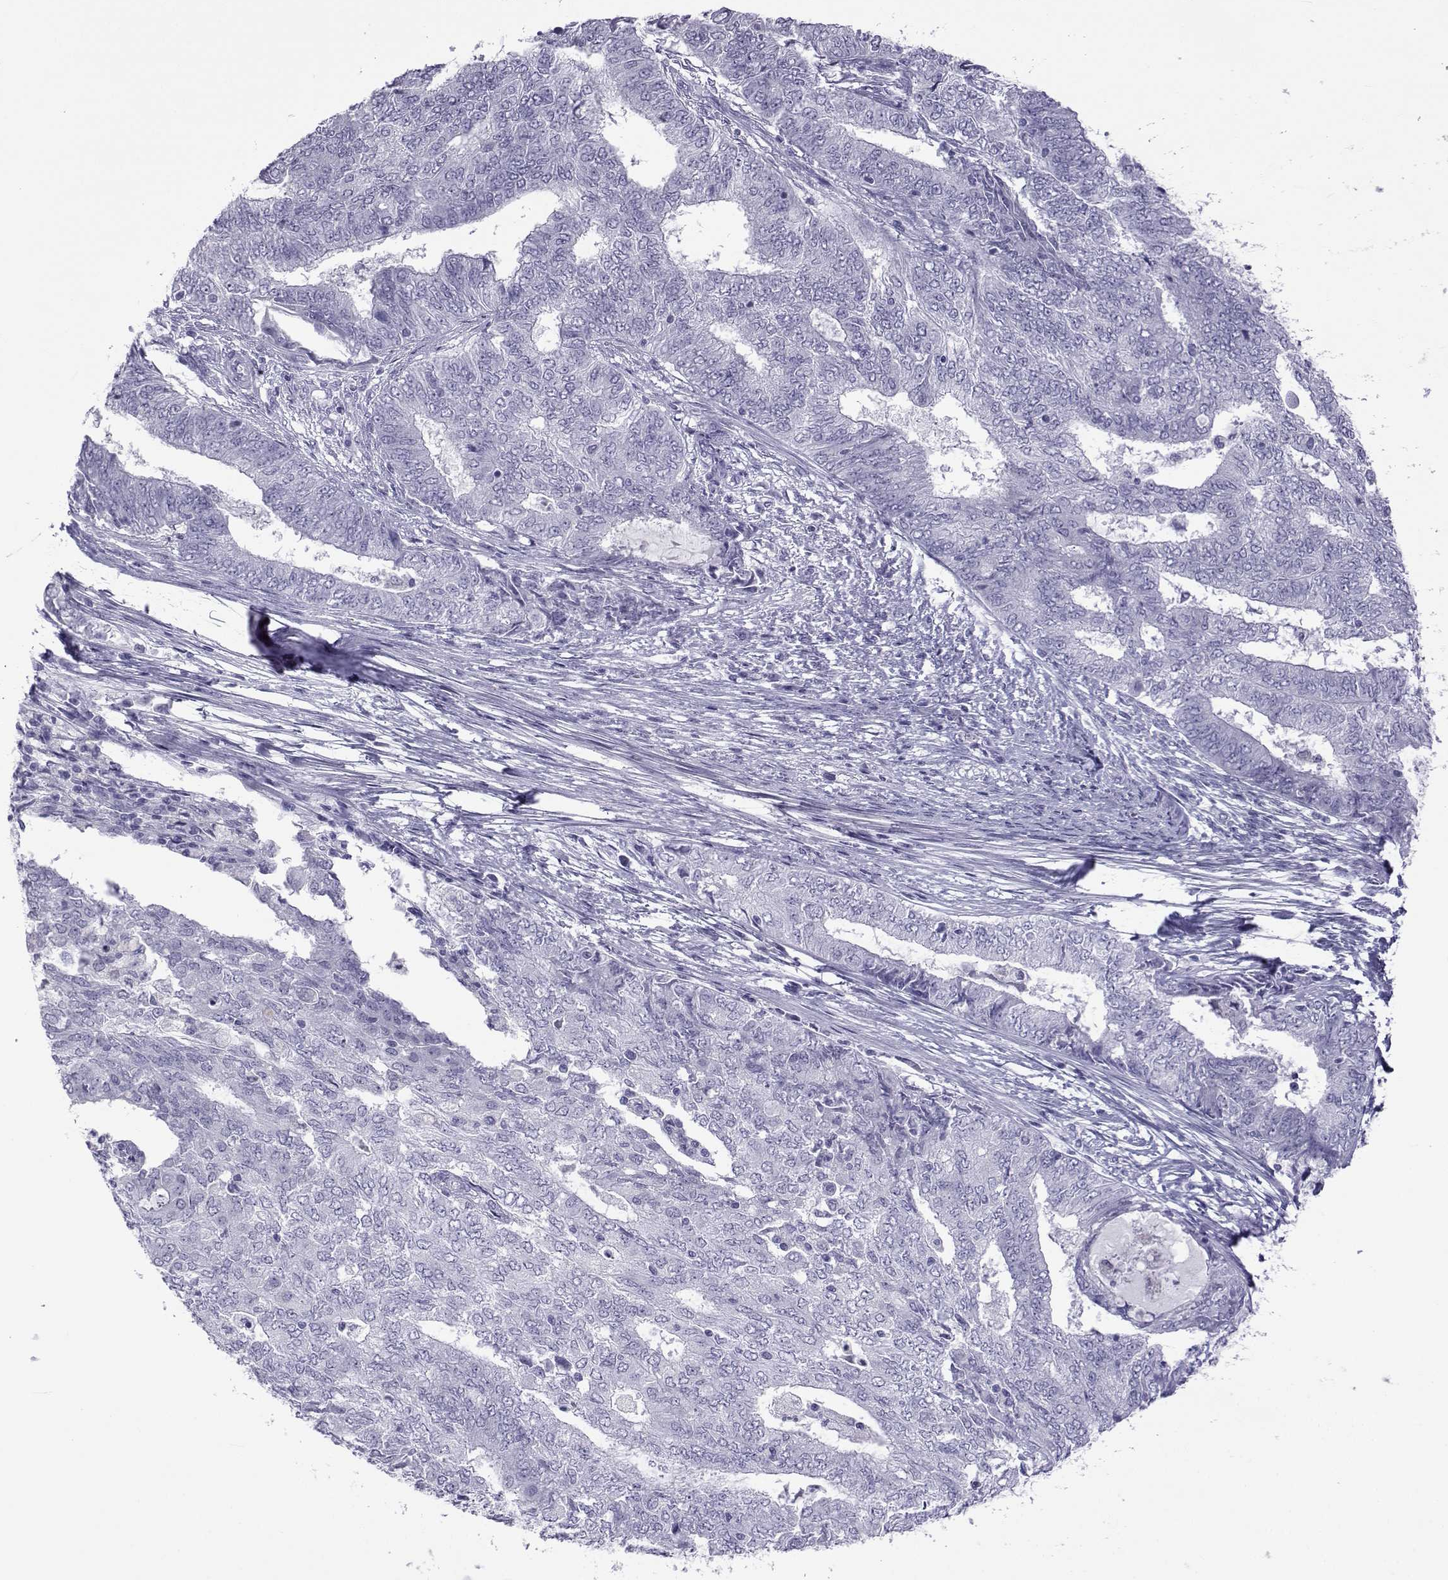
{"staining": {"intensity": "negative", "quantity": "none", "location": "none"}, "tissue": "endometrial cancer", "cell_type": "Tumor cells", "image_type": "cancer", "snomed": [{"axis": "morphology", "description": "Adenocarcinoma, NOS"}, {"axis": "topography", "description": "Endometrium"}], "caption": "The histopathology image exhibits no staining of tumor cells in endometrial cancer. Brightfield microscopy of immunohistochemistry stained with DAB (3,3'-diaminobenzidine) (brown) and hematoxylin (blue), captured at high magnification.", "gene": "ACTL7A", "patient": {"sex": "female", "age": 62}}